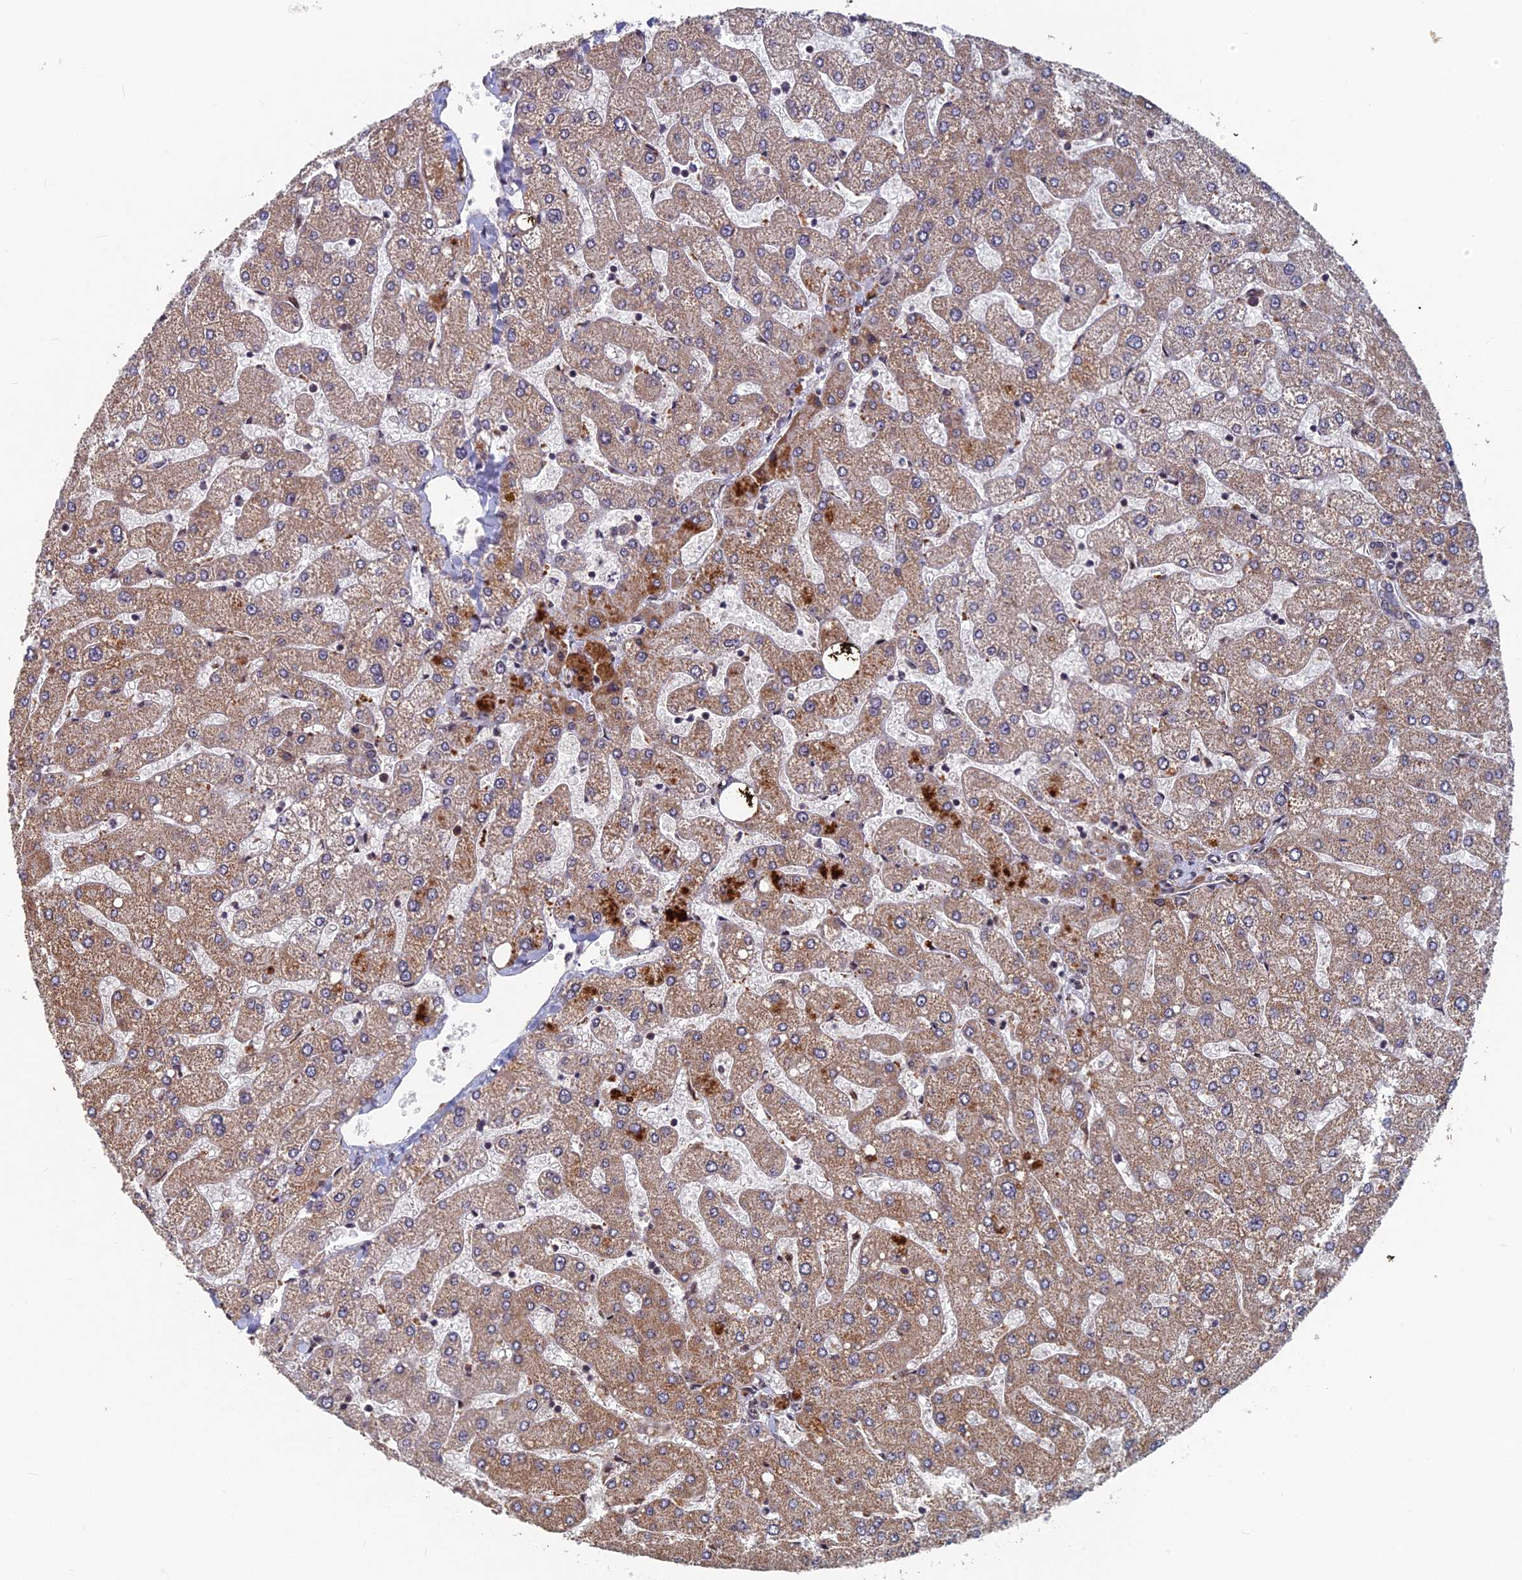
{"staining": {"intensity": "moderate", "quantity": "25%-75%", "location": "cytoplasmic/membranous"}, "tissue": "liver", "cell_type": "Cholangiocytes", "image_type": "normal", "snomed": [{"axis": "morphology", "description": "Normal tissue, NOS"}, {"axis": "topography", "description": "Liver"}], "caption": "Human liver stained with a brown dye exhibits moderate cytoplasmic/membranous positive staining in approximately 25%-75% of cholangiocytes.", "gene": "FAM53C", "patient": {"sex": "male", "age": 55}}